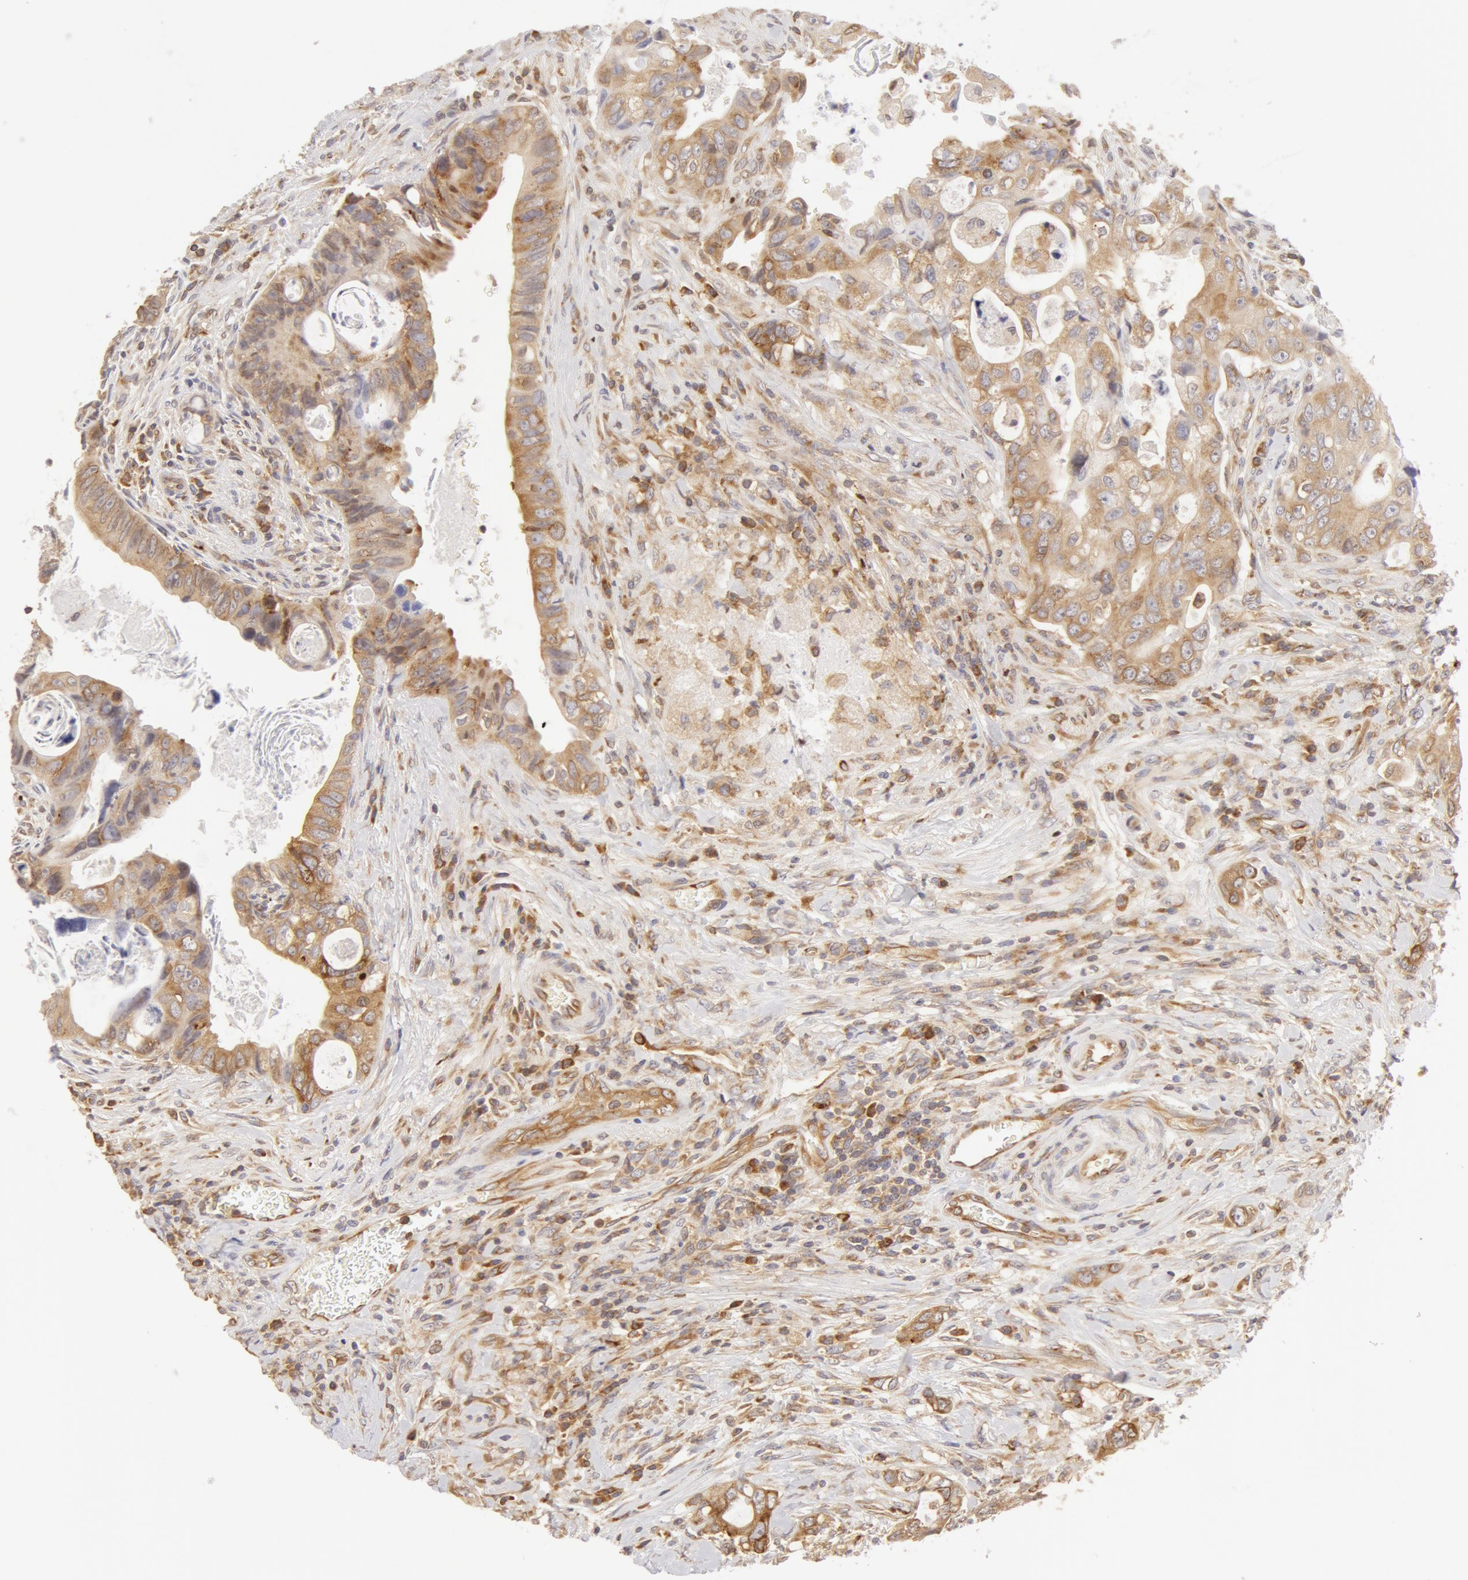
{"staining": {"intensity": "weak", "quantity": "25%-75%", "location": "cytoplasmic/membranous"}, "tissue": "colorectal cancer", "cell_type": "Tumor cells", "image_type": "cancer", "snomed": [{"axis": "morphology", "description": "Adenocarcinoma, NOS"}, {"axis": "topography", "description": "Rectum"}], "caption": "There is low levels of weak cytoplasmic/membranous expression in tumor cells of colorectal cancer (adenocarcinoma), as demonstrated by immunohistochemical staining (brown color).", "gene": "DDX3Y", "patient": {"sex": "female", "age": 57}}